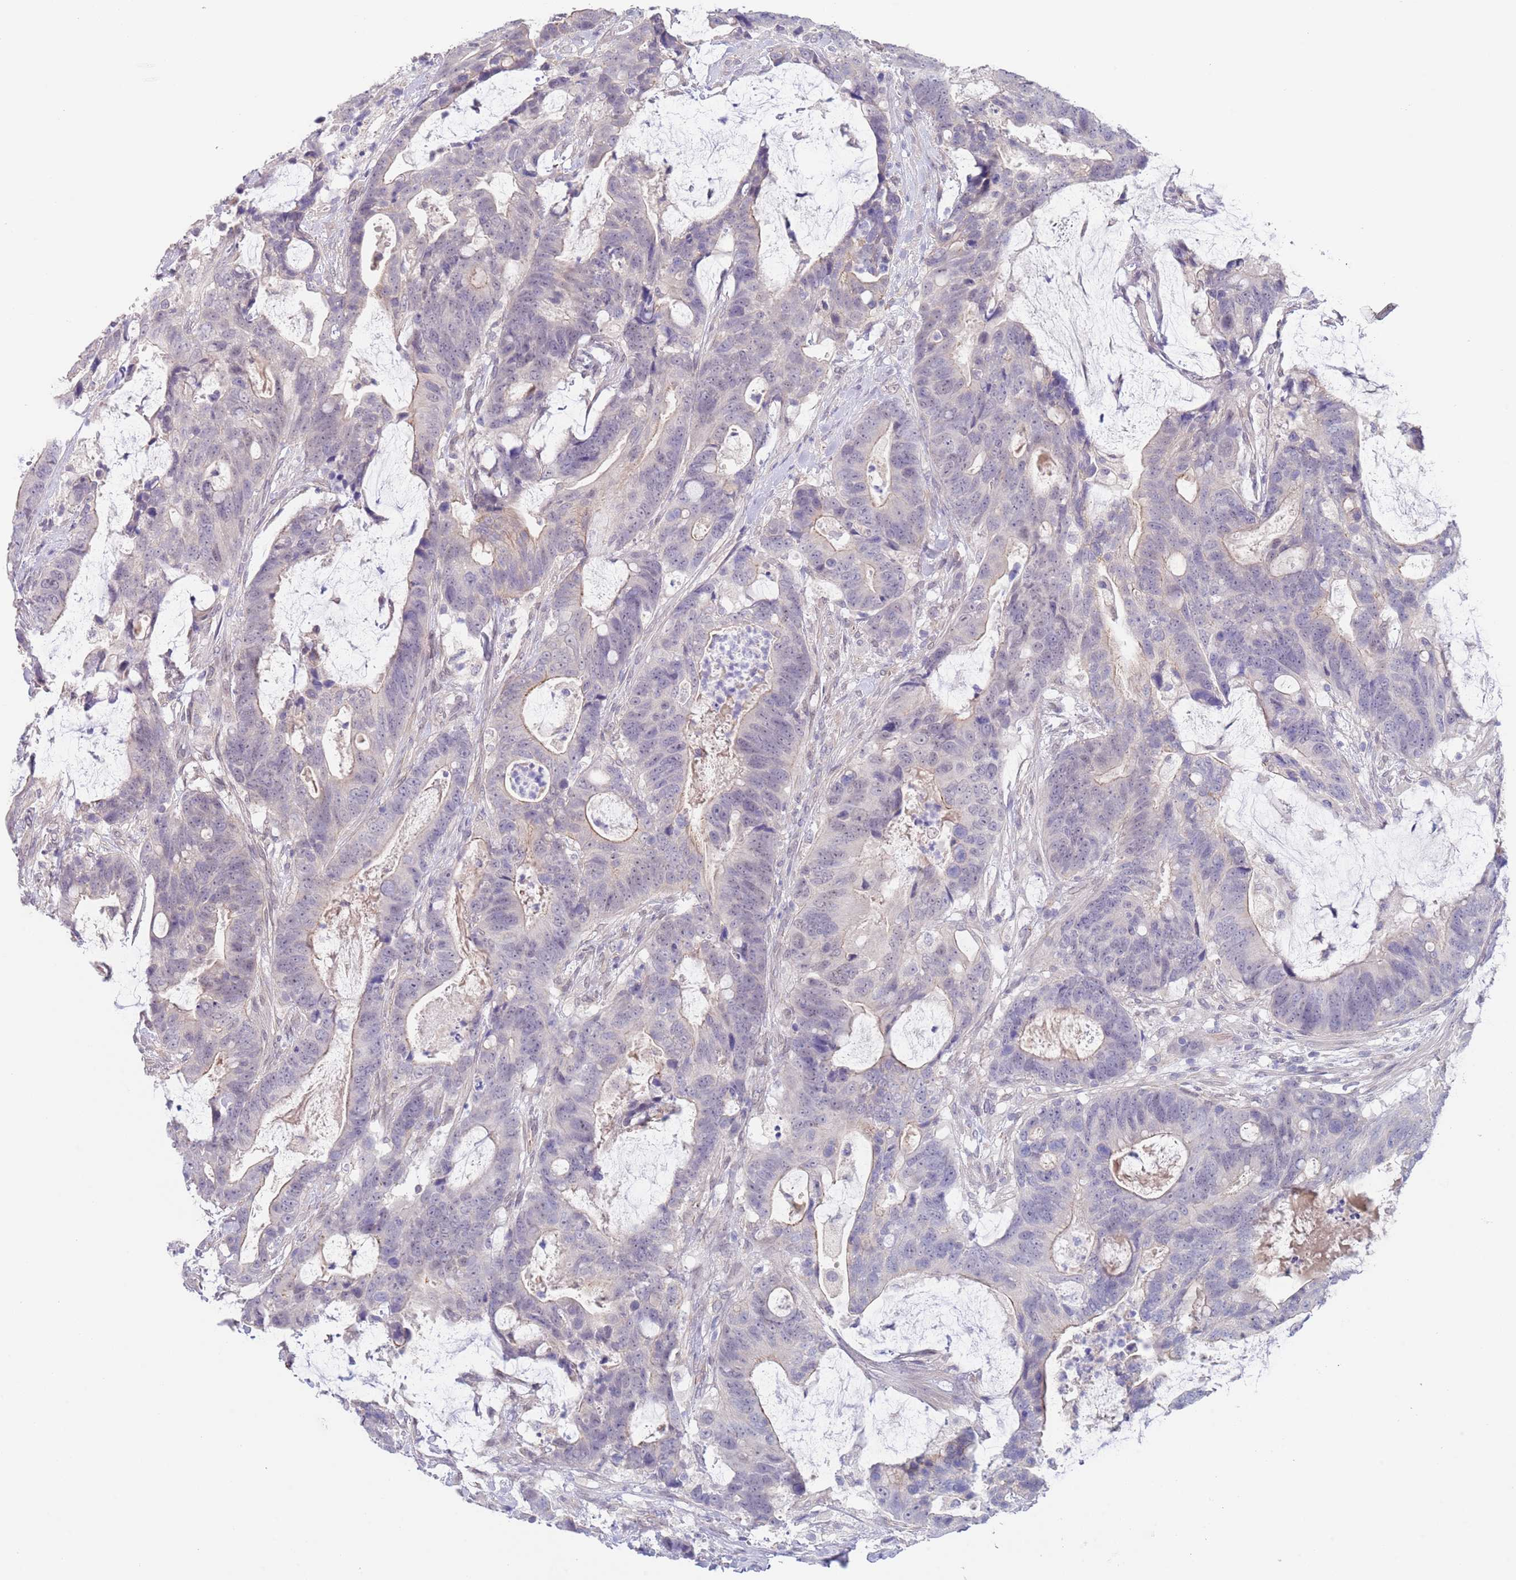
{"staining": {"intensity": "negative", "quantity": "none", "location": "none"}, "tissue": "colorectal cancer", "cell_type": "Tumor cells", "image_type": "cancer", "snomed": [{"axis": "morphology", "description": "Adenocarcinoma, NOS"}, {"axis": "topography", "description": "Colon"}], "caption": "Immunohistochemistry histopathology image of human adenocarcinoma (colorectal) stained for a protein (brown), which displays no expression in tumor cells.", "gene": "RNF169", "patient": {"sex": "female", "age": 82}}